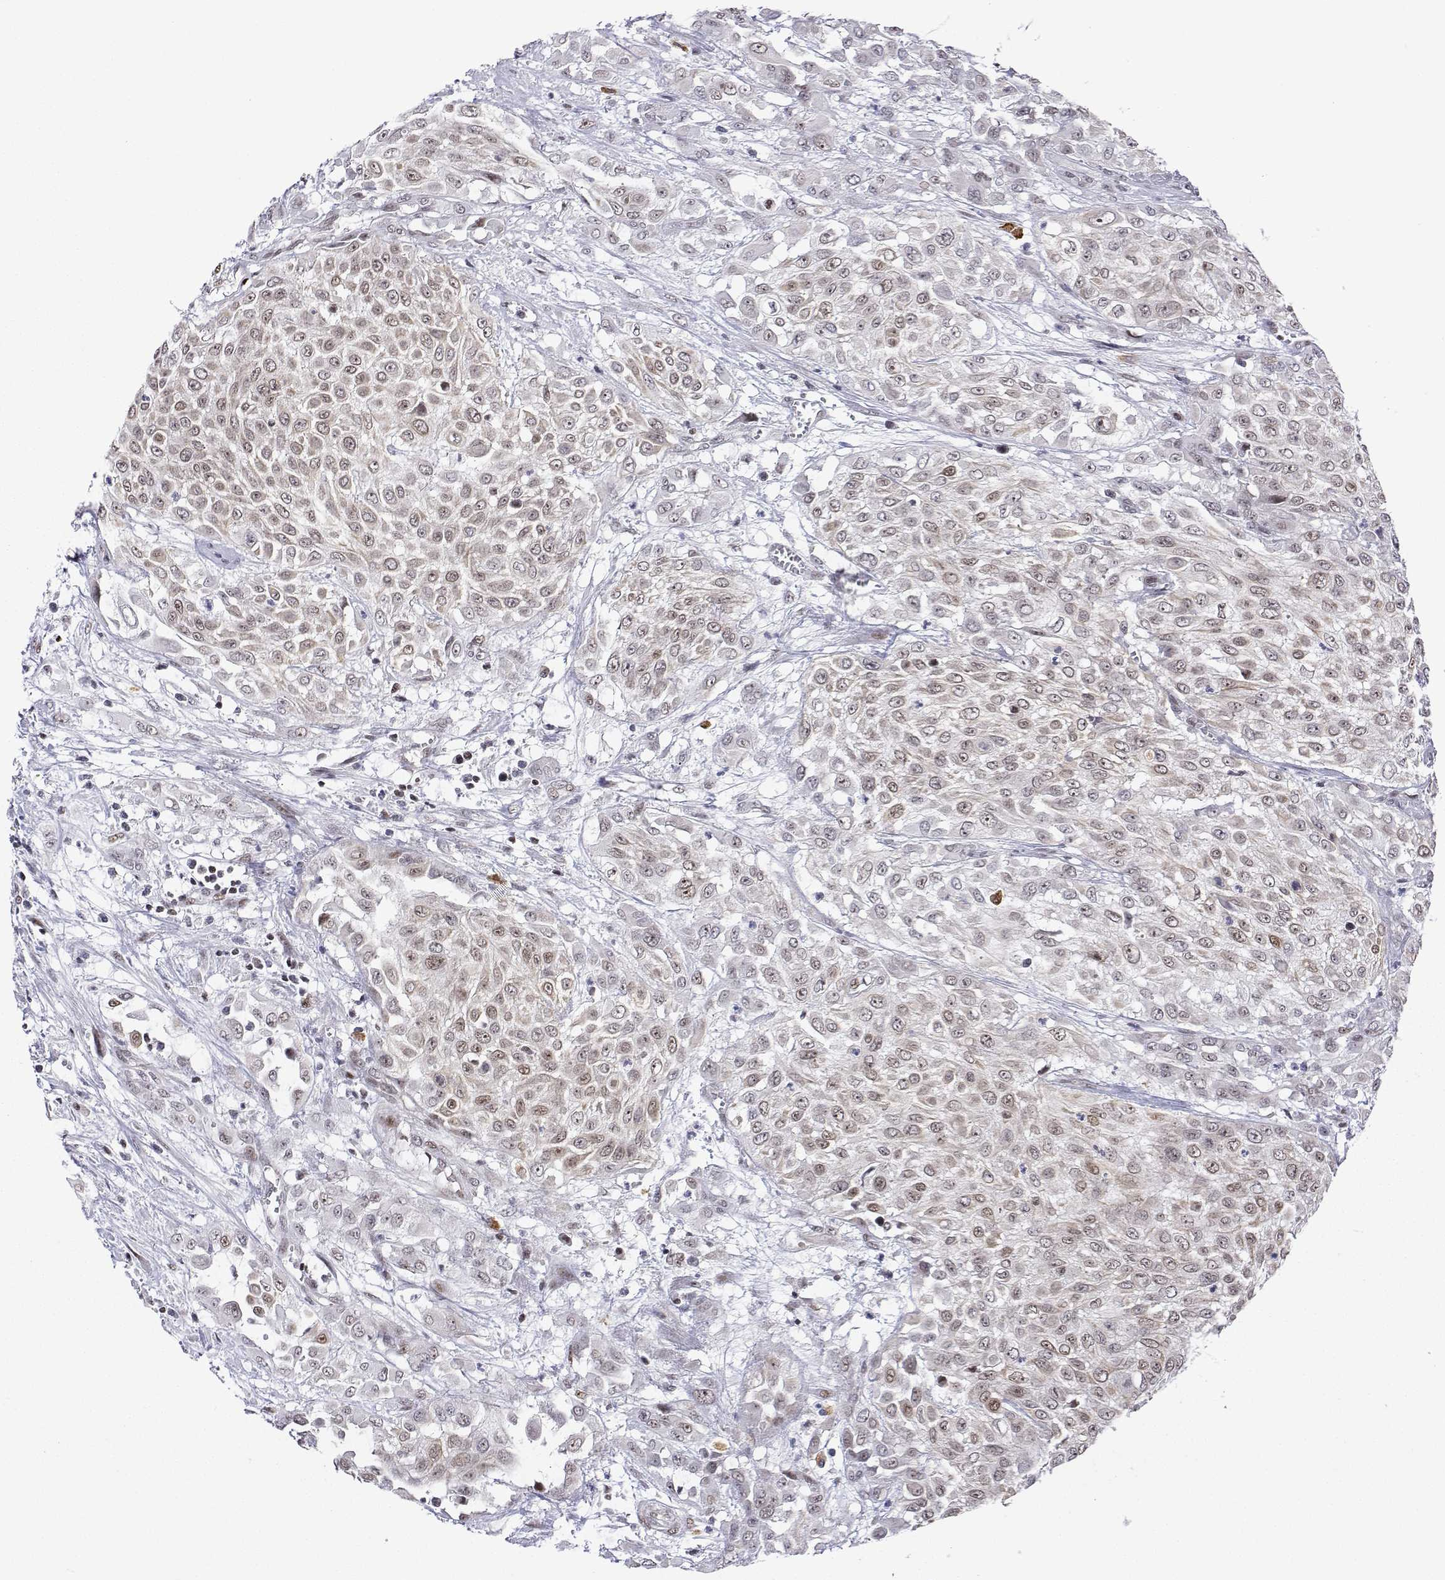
{"staining": {"intensity": "moderate", "quantity": "25%-75%", "location": "nuclear"}, "tissue": "urothelial cancer", "cell_type": "Tumor cells", "image_type": "cancer", "snomed": [{"axis": "morphology", "description": "Urothelial carcinoma, High grade"}, {"axis": "topography", "description": "Urinary bladder"}], "caption": "Immunohistochemical staining of urothelial cancer reveals moderate nuclear protein staining in approximately 25%-75% of tumor cells.", "gene": "XPC", "patient": {"sex": "male", "age": 57}}